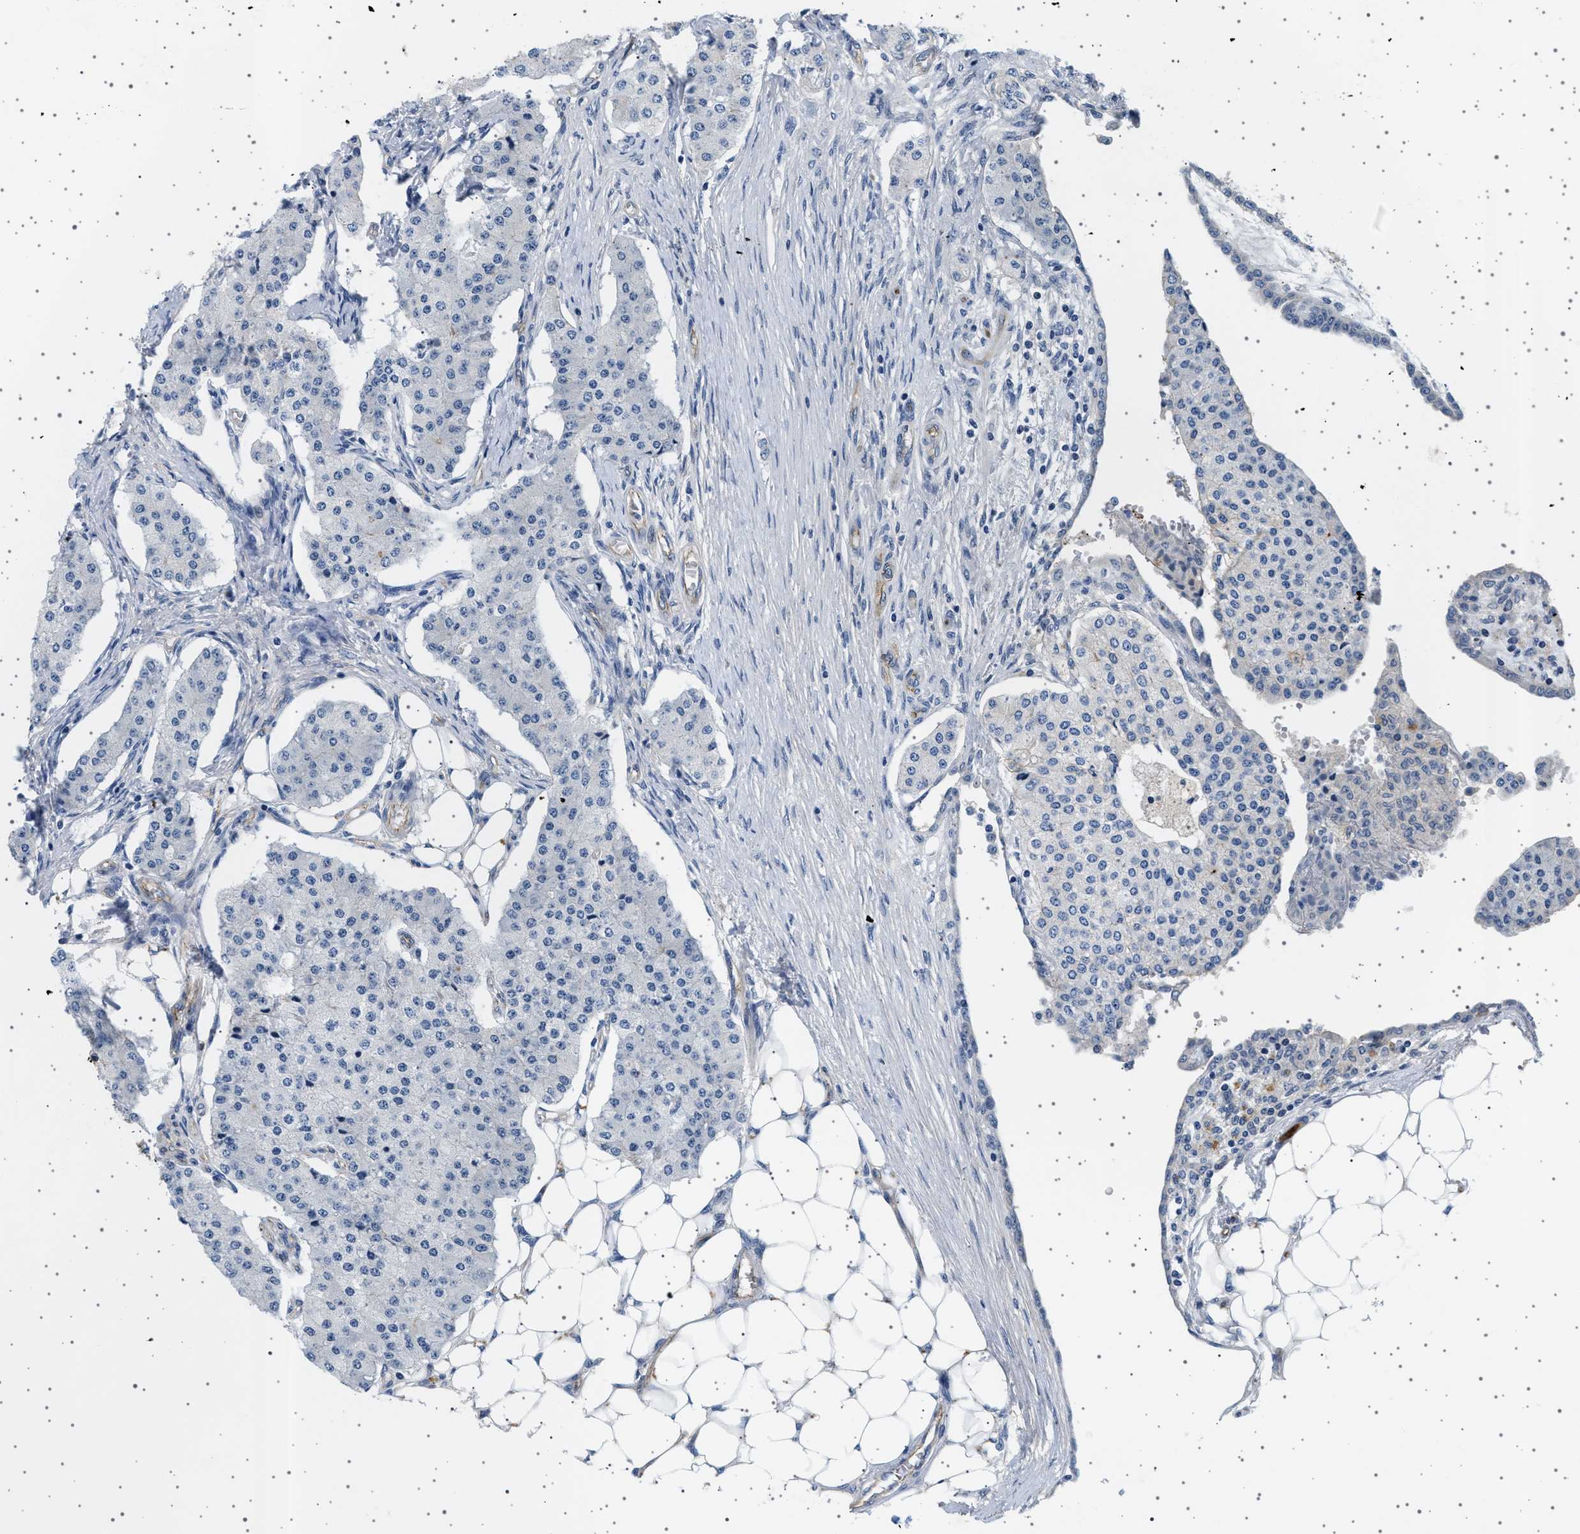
{"staining": {"intensity": "negative", "quantity": "none", "location": "none"}, "tissue": "carcinoid", "cell_type": "Tumor cells", "image_type": "cancer", "snomed": [{"axis": "morphology", "description": "Carcinoid, malignant, NOS"}, {"axis": "topography", "description": "Colon"}], "caption": "The histopathology image demonstrates no significant expression in tumor cells of carcinoid.", "gene": "PLPP6", "patient": {"sex": "female", "age": 52}}